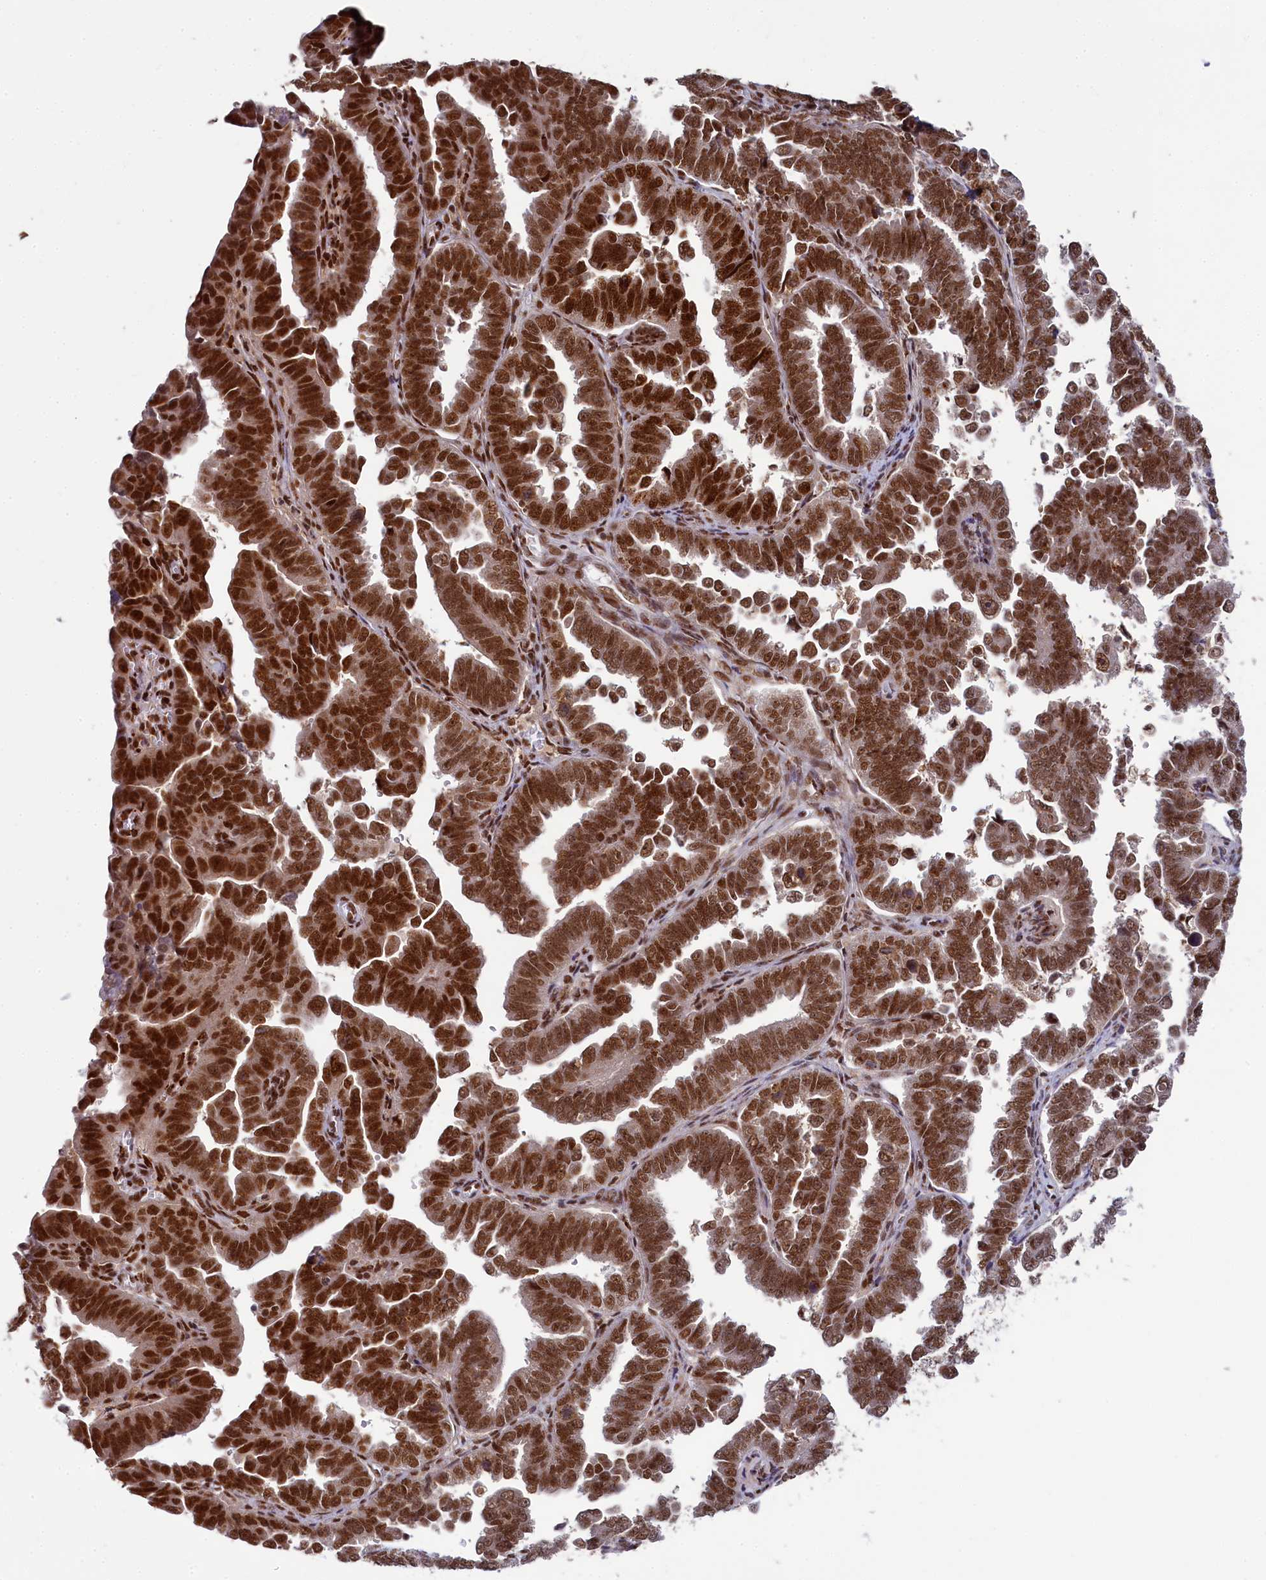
{"staining": {"intensity": "strong", "quantity": ">75%", "location": "nuclear"}, "tissue": "endometrial cancer", "cell_type": "Tumor cells", "image_type": "cancer", "snomed": [{"axis": "morphology", "description": "Adenocarcinoma, NOS"}, {"axis": "topography", "description": "Endometrium"}], "caption": "About >75% of tumor cells in human endometrial adenocarcinoma demonstrate strong nuclear protein expression as visualized by brown immunohistochemical staining.", "gene": "PPHLN1", "patient": {"sex": "female", "age": 75}}